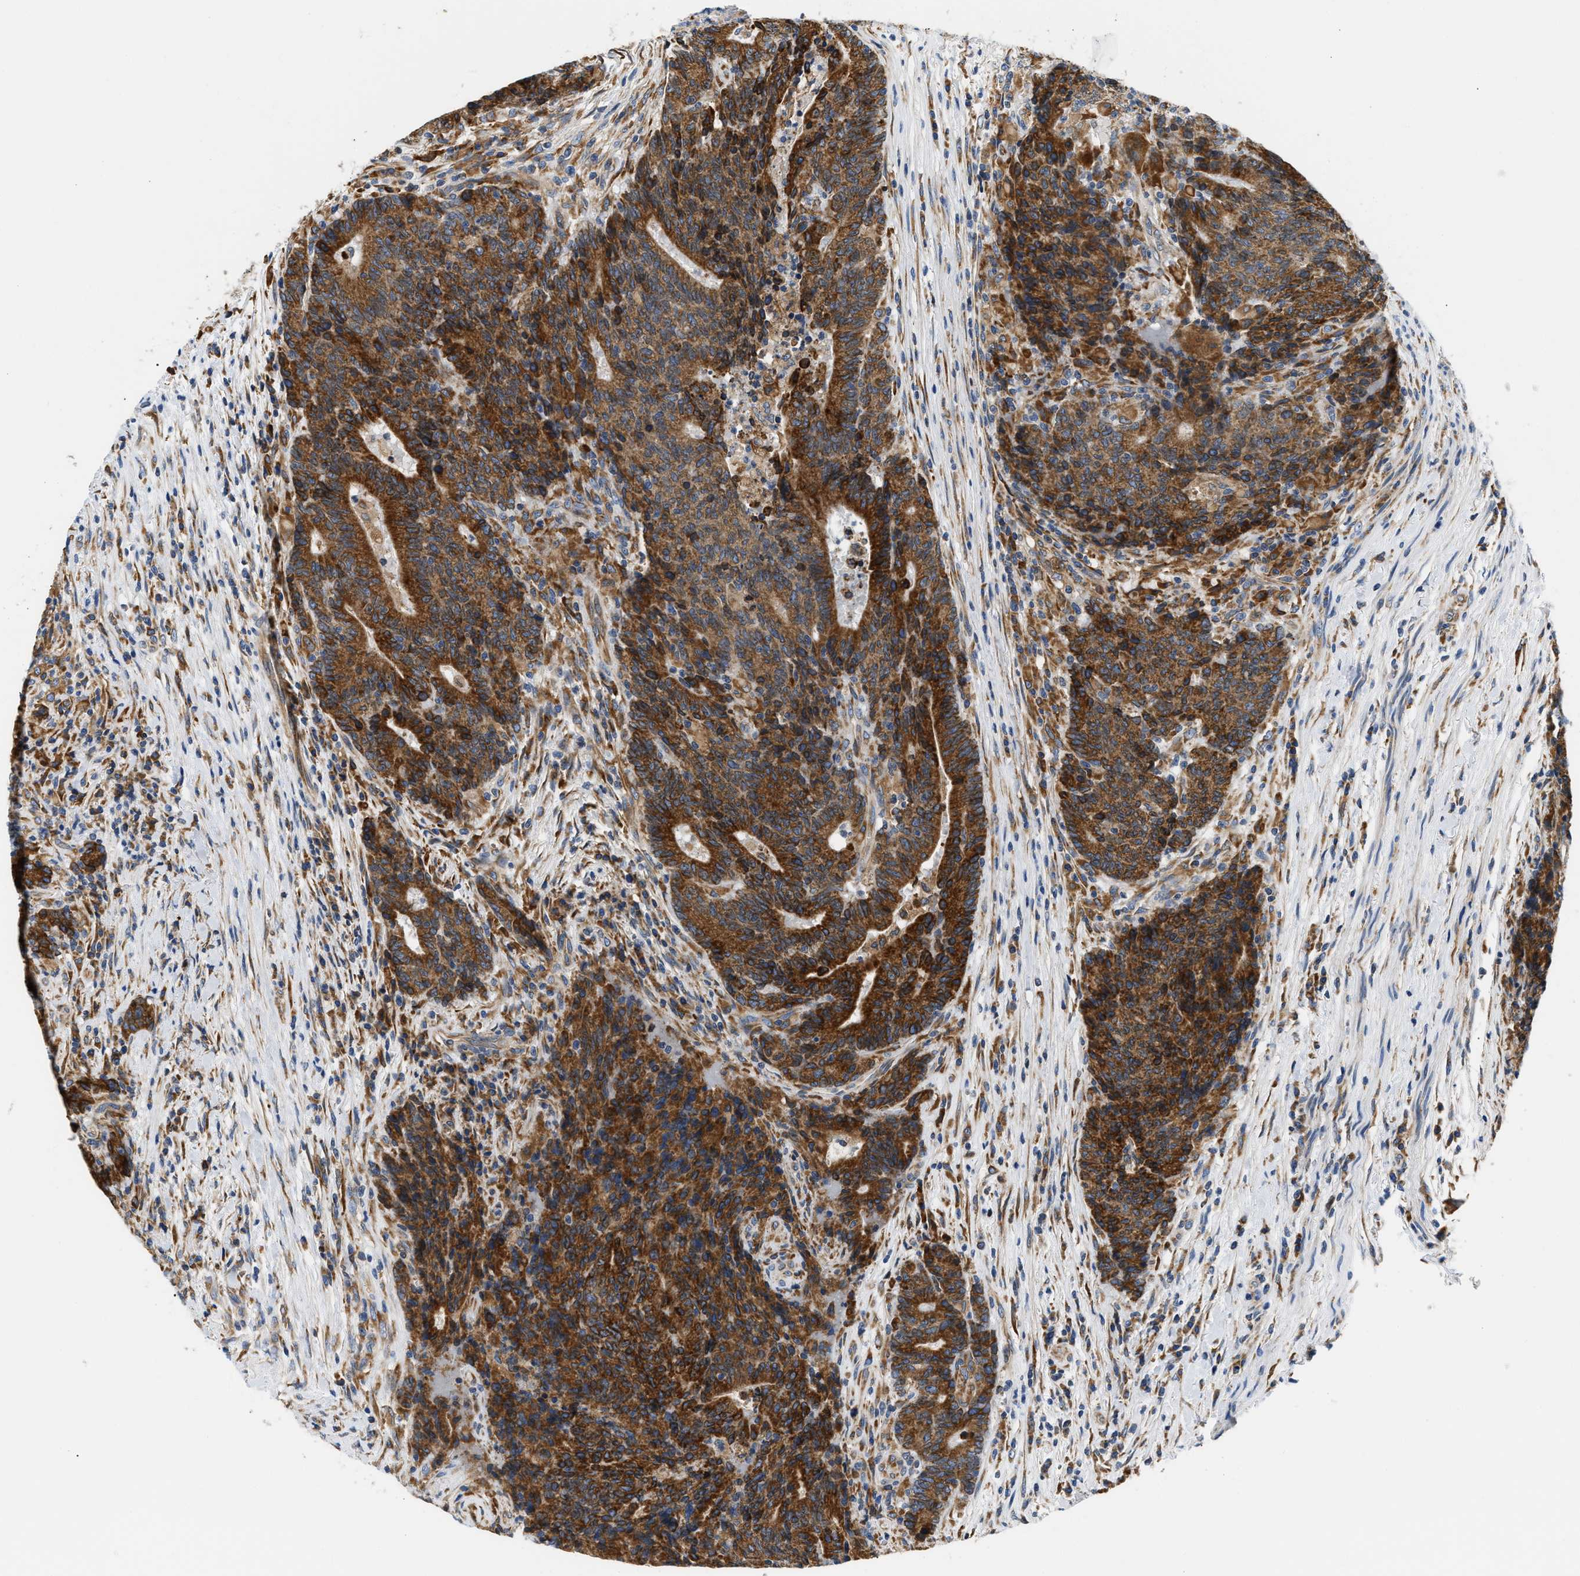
{"staining": {"intensity": "strong", "quantity": ">75%", "location": "cytoplasmic/membranous"}, "tissue": "colorectal cancer", "cell_type": "Tumor cells", "image_type": "cancer", "snomed": [{"axis": "morphology", "description": "Normal tissue, NOS"}, {"axis": "morphology", "description": "Adenocarcinoma, NOS"}, {"axis": "topography", "description": "Colon"}], "caption": "Immunohistochemical staining of adenocarcinoma (colorectal) demonstrates strong cytoplasmic/membranous protein staining in approximately >75% of tumor cells. (DAB IHC with brightfield microscopy, high magnification).", "gene": "HDHD3", "patient": {"sex": "female", "age": 75}}